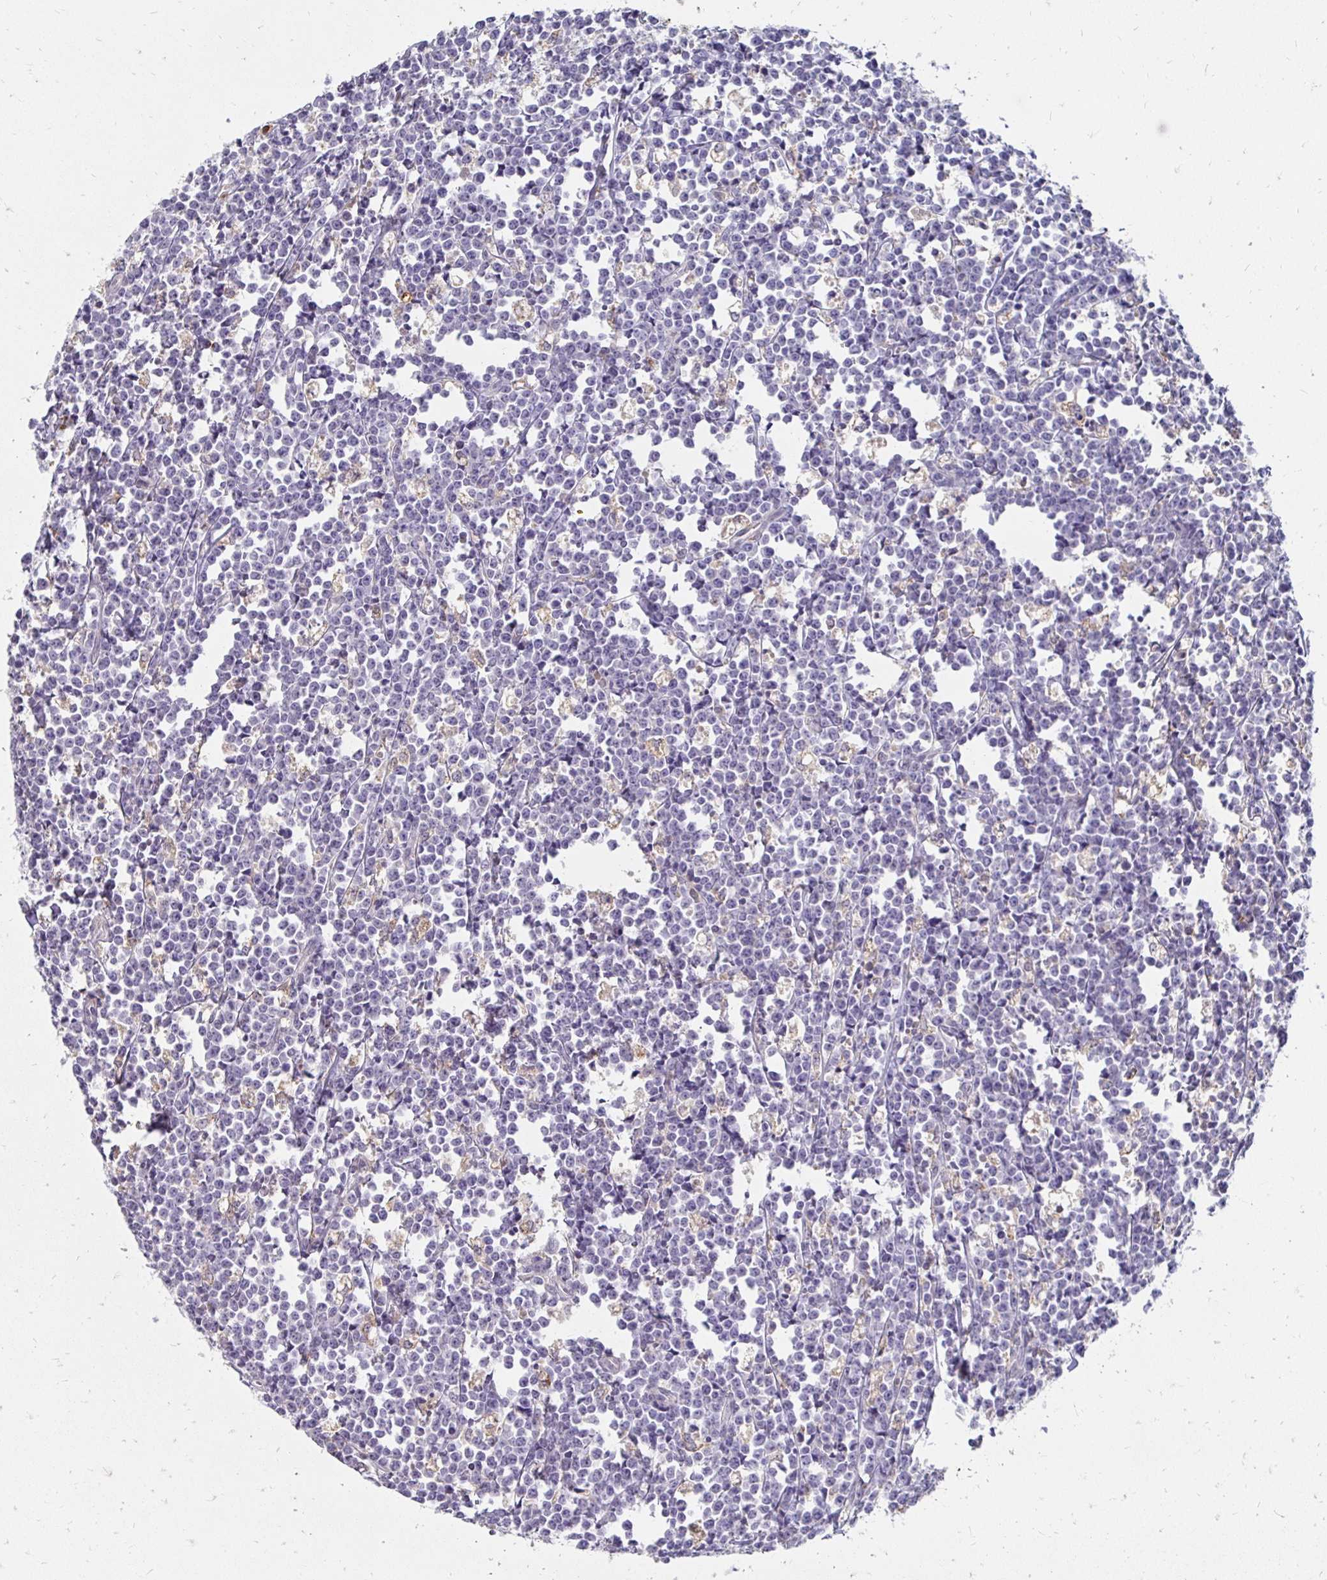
{"staining": {"intensity": "negative", "quantity": "none", "location": "none"}, "tissue": "lymphoma", "cell_type": "Tumor cells", "image_type": "cancer", "snomed": [{"axis": "morphology", "description": "Malignant lymphoma, non-Hodgkin's type, High grade"}, {"axis": "topography", "description": "Small intestine"}], "caption": "Immunohistochemistry (IHC) of lymphoma exhibits no expression in tumor cells.", "gene": "GK2", "patient": {"sex": "female", "age": 56}}